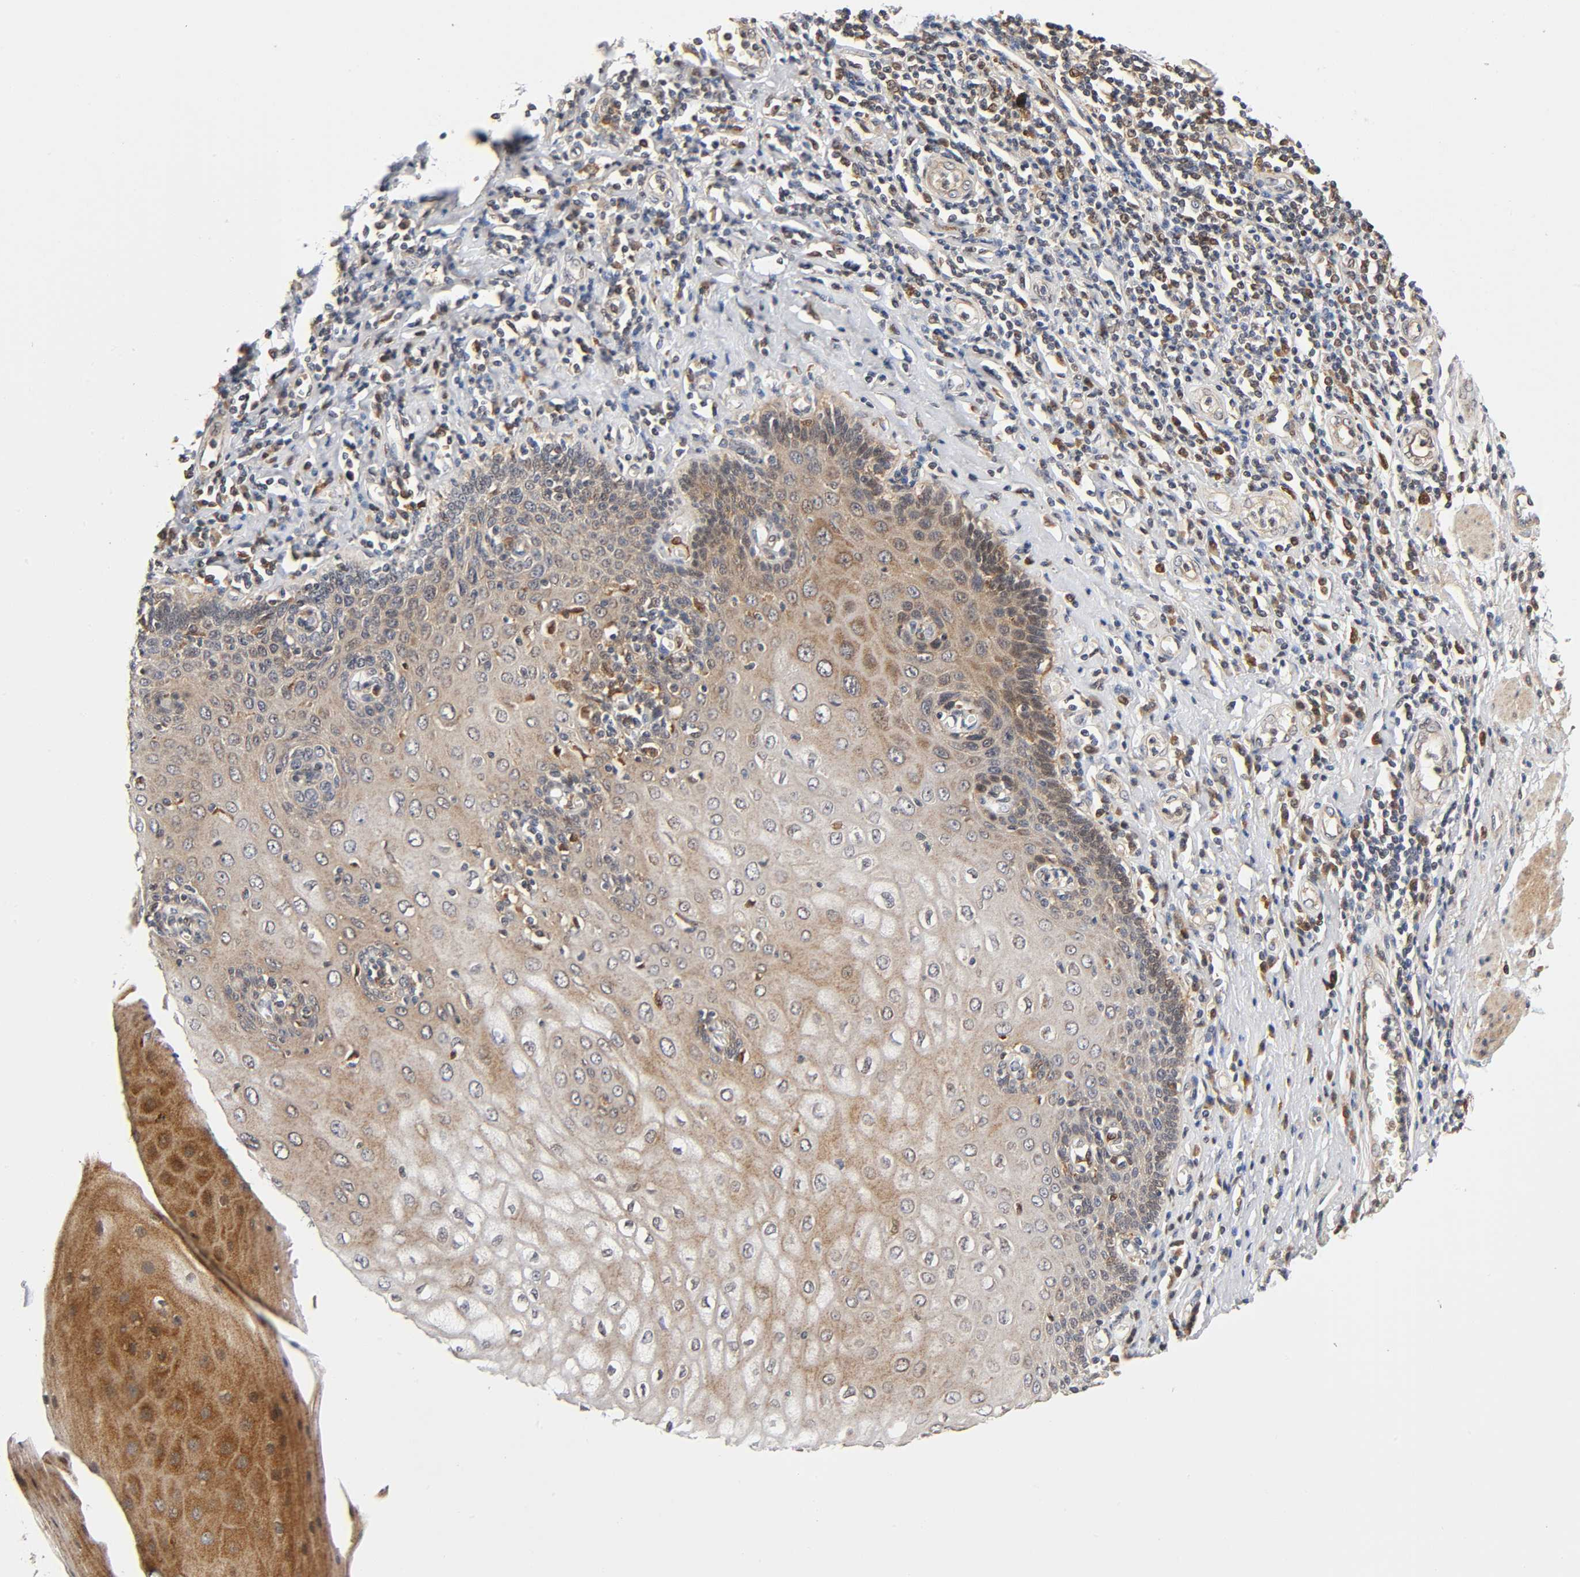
{"staining": {"intensity": "weak", "quantity": ">75%", "location": "cytoplasmic/membranous"}, "tissue": "esophagus", "cell_type": "Squamous epithelial cells", "image_type": "normal", "snomed": [{"axis": "morphology", "description": "Normal tissue, NOS"}, {"axis": "topography", "description": "Esophagus"}], "caption": "Immunohistochemistry (IHC) (DAB) staining of normal human esophagus reveals weak cytoplasmic/membranous protein positivity in about >75% of squamous epithelial cells. (DAB IHC with brightfield microscopy, high magnification).", "gene": "CASP9", "patient": {"sex": "male", "age": 62}}